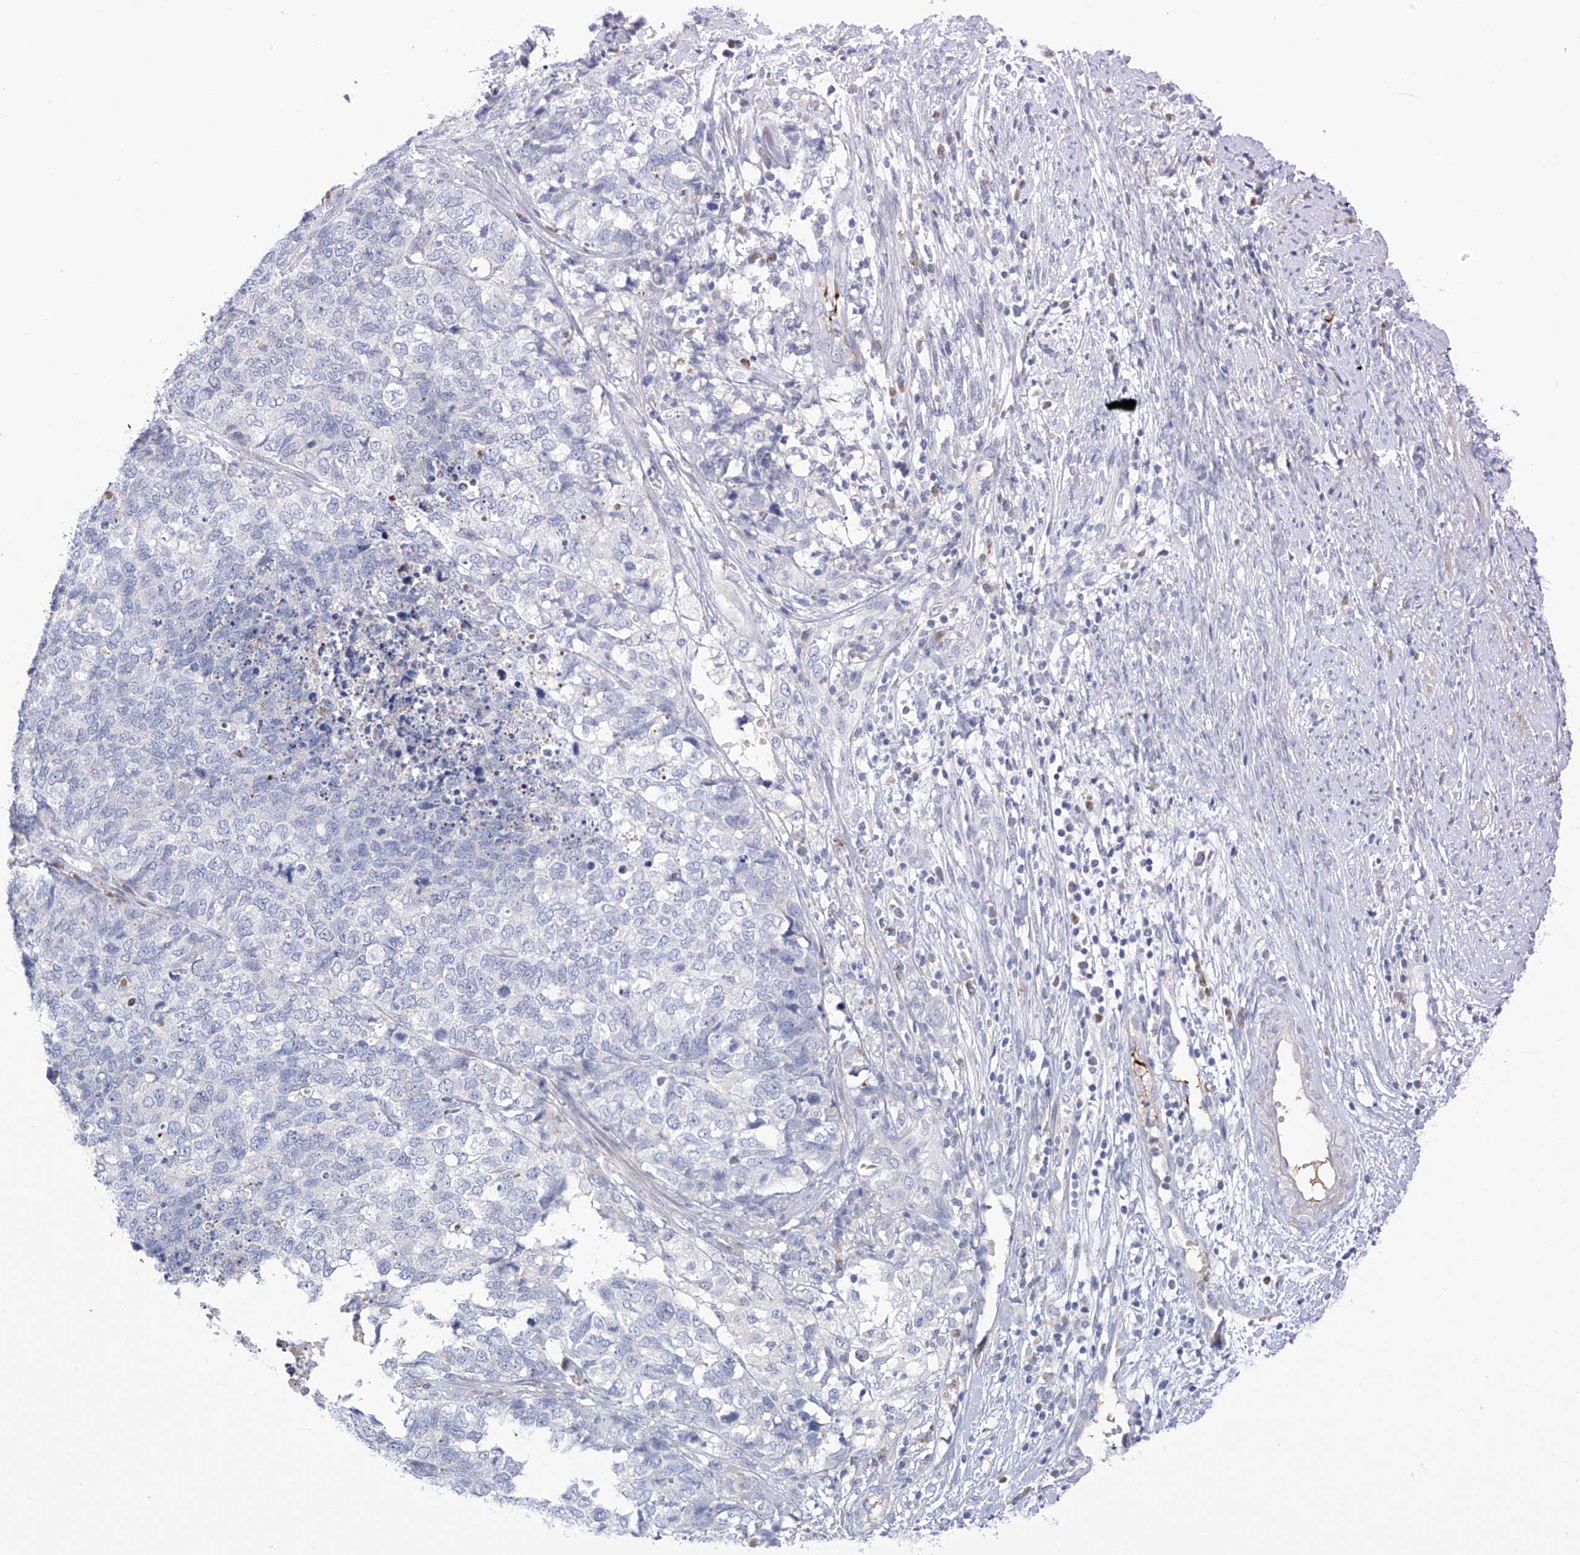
{"staining": {"intensity": "negative", "quantity": "none", "location": "none"}, "tissue": "cervical cancer", "cell_type": "Tumor cells", "image_type": "cancer", "snomed": [{"axis": "morphology", "description": "Squamous cell carcinoma, NOS"}, {"axis": "topography", "description": "Cervix"}], "caption": "This is an IHC micrograph of human cervical cancer. There is no staining in tumor cells.", "gene": "SLCO4A1", "patient": {"sex": "female", "age": 63}}